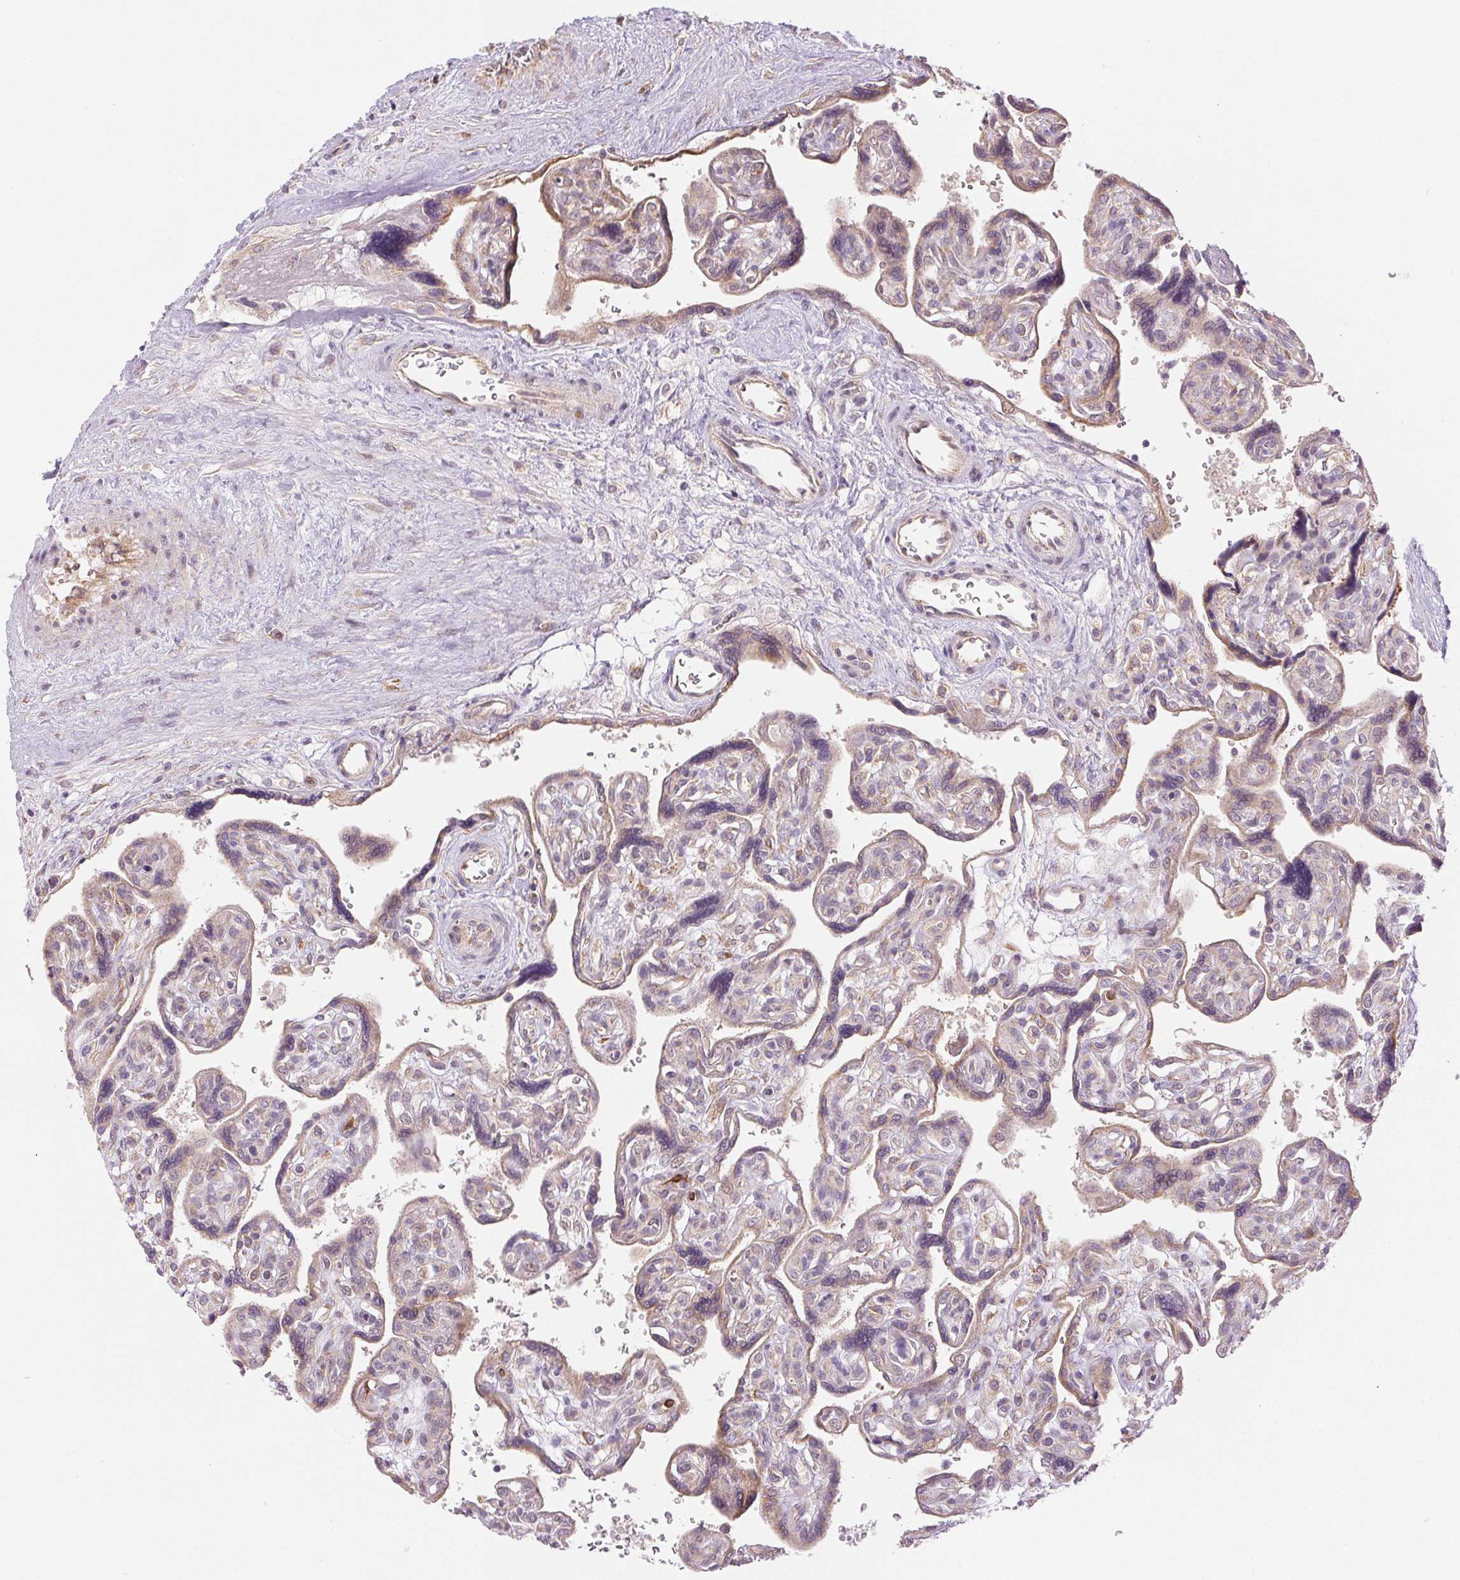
{"staining": {"intensity": "moderate", "quantity": ">75%", "location": "cytoplasmic/membranous"}, "tissue": "placenta", "cell_type": "Decidual cells", "image_type": "normal", "snomed": [{"axis": "morphology", "description": "Normal tissue, NOS"}, {"axis": "topography", "description": "Placenta"}], "caption": "A high-resolution photomicrograph shows immunohistochemistry staining of normal placenta, which shows moderate cytoplasmic/membranous staining in approximately >75% of decidual cells.", "gene": "METTL17", "patient": {"sex": "female", "age": 39}}